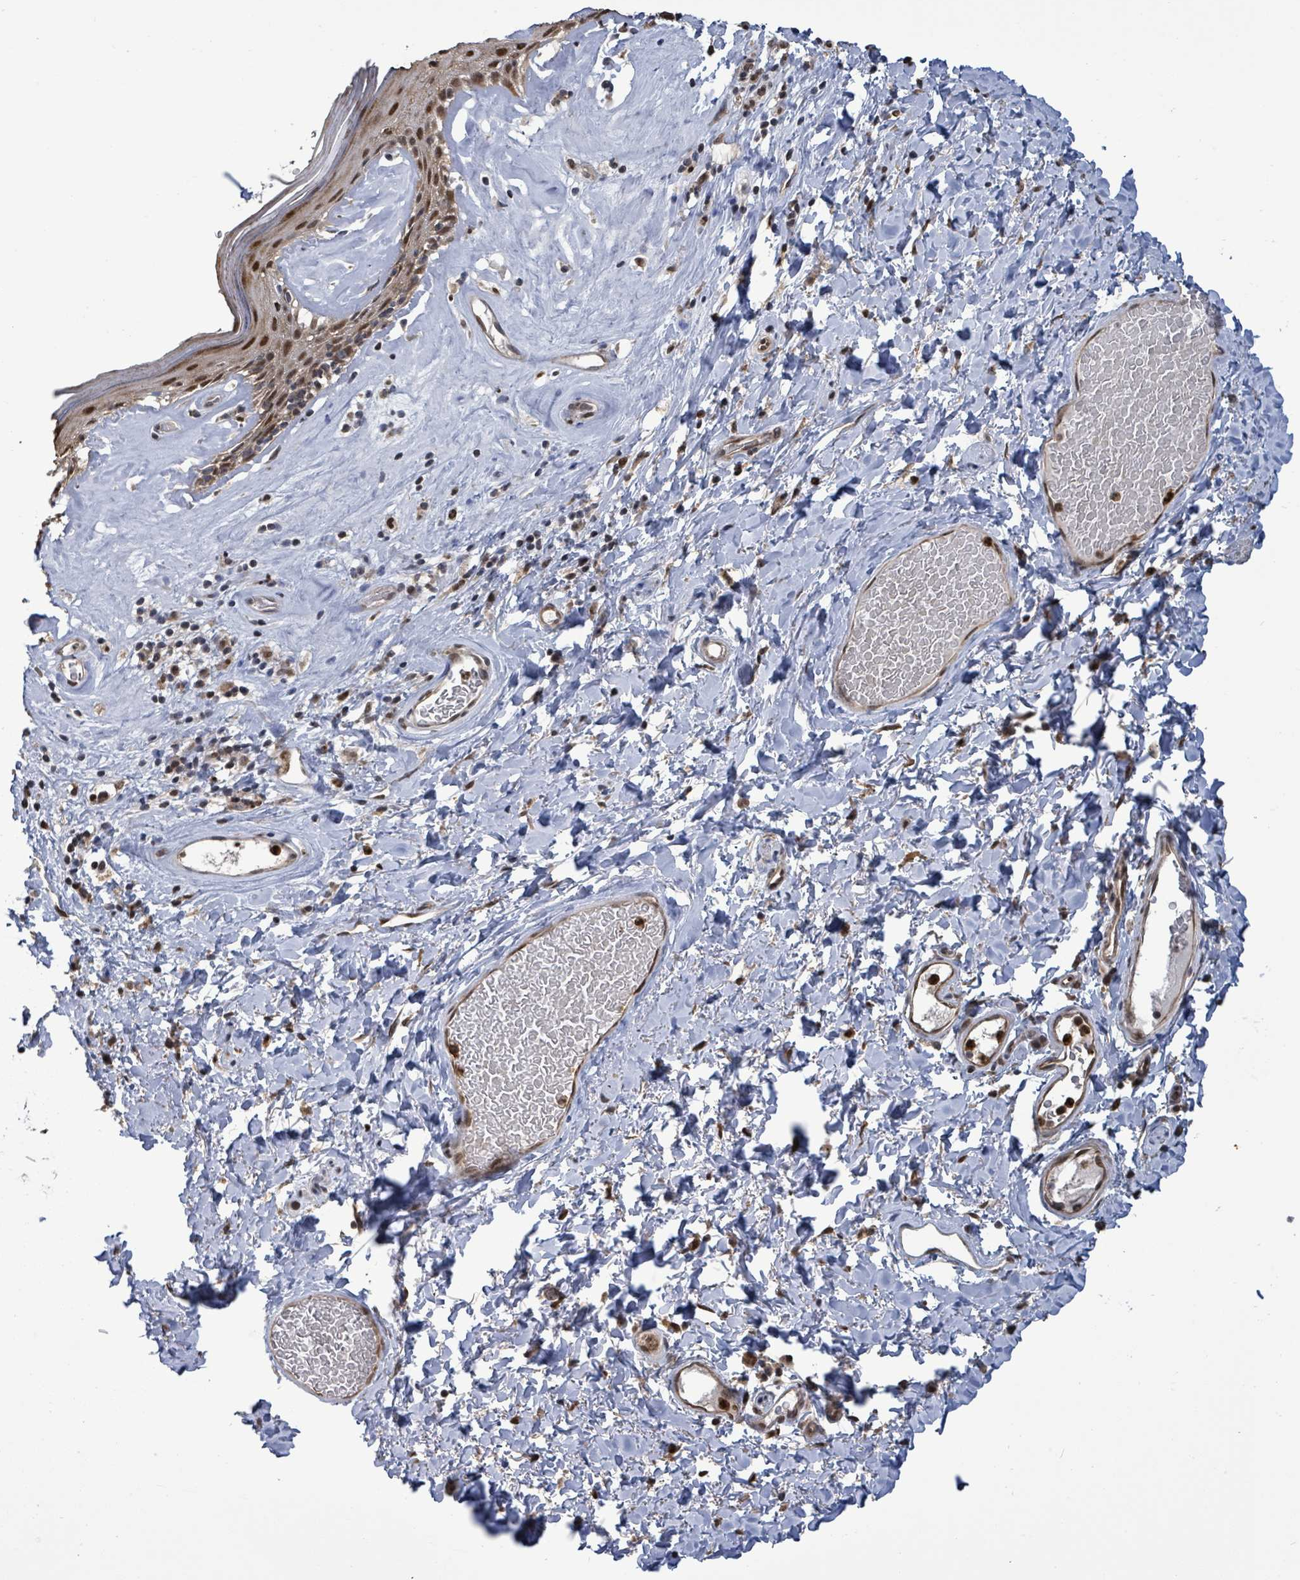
{"staining": {"intensity": "moderate", "quantity": ">75%", "location": "cytoplasmic/membranous,nuclear"}, "tissue": "skin", "cell_type": "Epidermal cells", "image_type": "normal", "snomed": [{"axis": "morphology", "description": "Normal tissue, NOS"}, {"axis": "morphology", "description": "Inflammation, NOS"}, {"axis": "topography", "description": "Vulva"}], "caption": "IHC image of benign skin: skin stained using immunohistochemistry (IHC) demonstrates medium levels of moderate protein expression localized specifically in the cytoplasmic/membranous,nuclear of epidermal cells, appearing as a cytoplasmic/membranous,nuclear brown color.", "gene": "COQ6", "patient": {"sex": "female", "age": 86}}